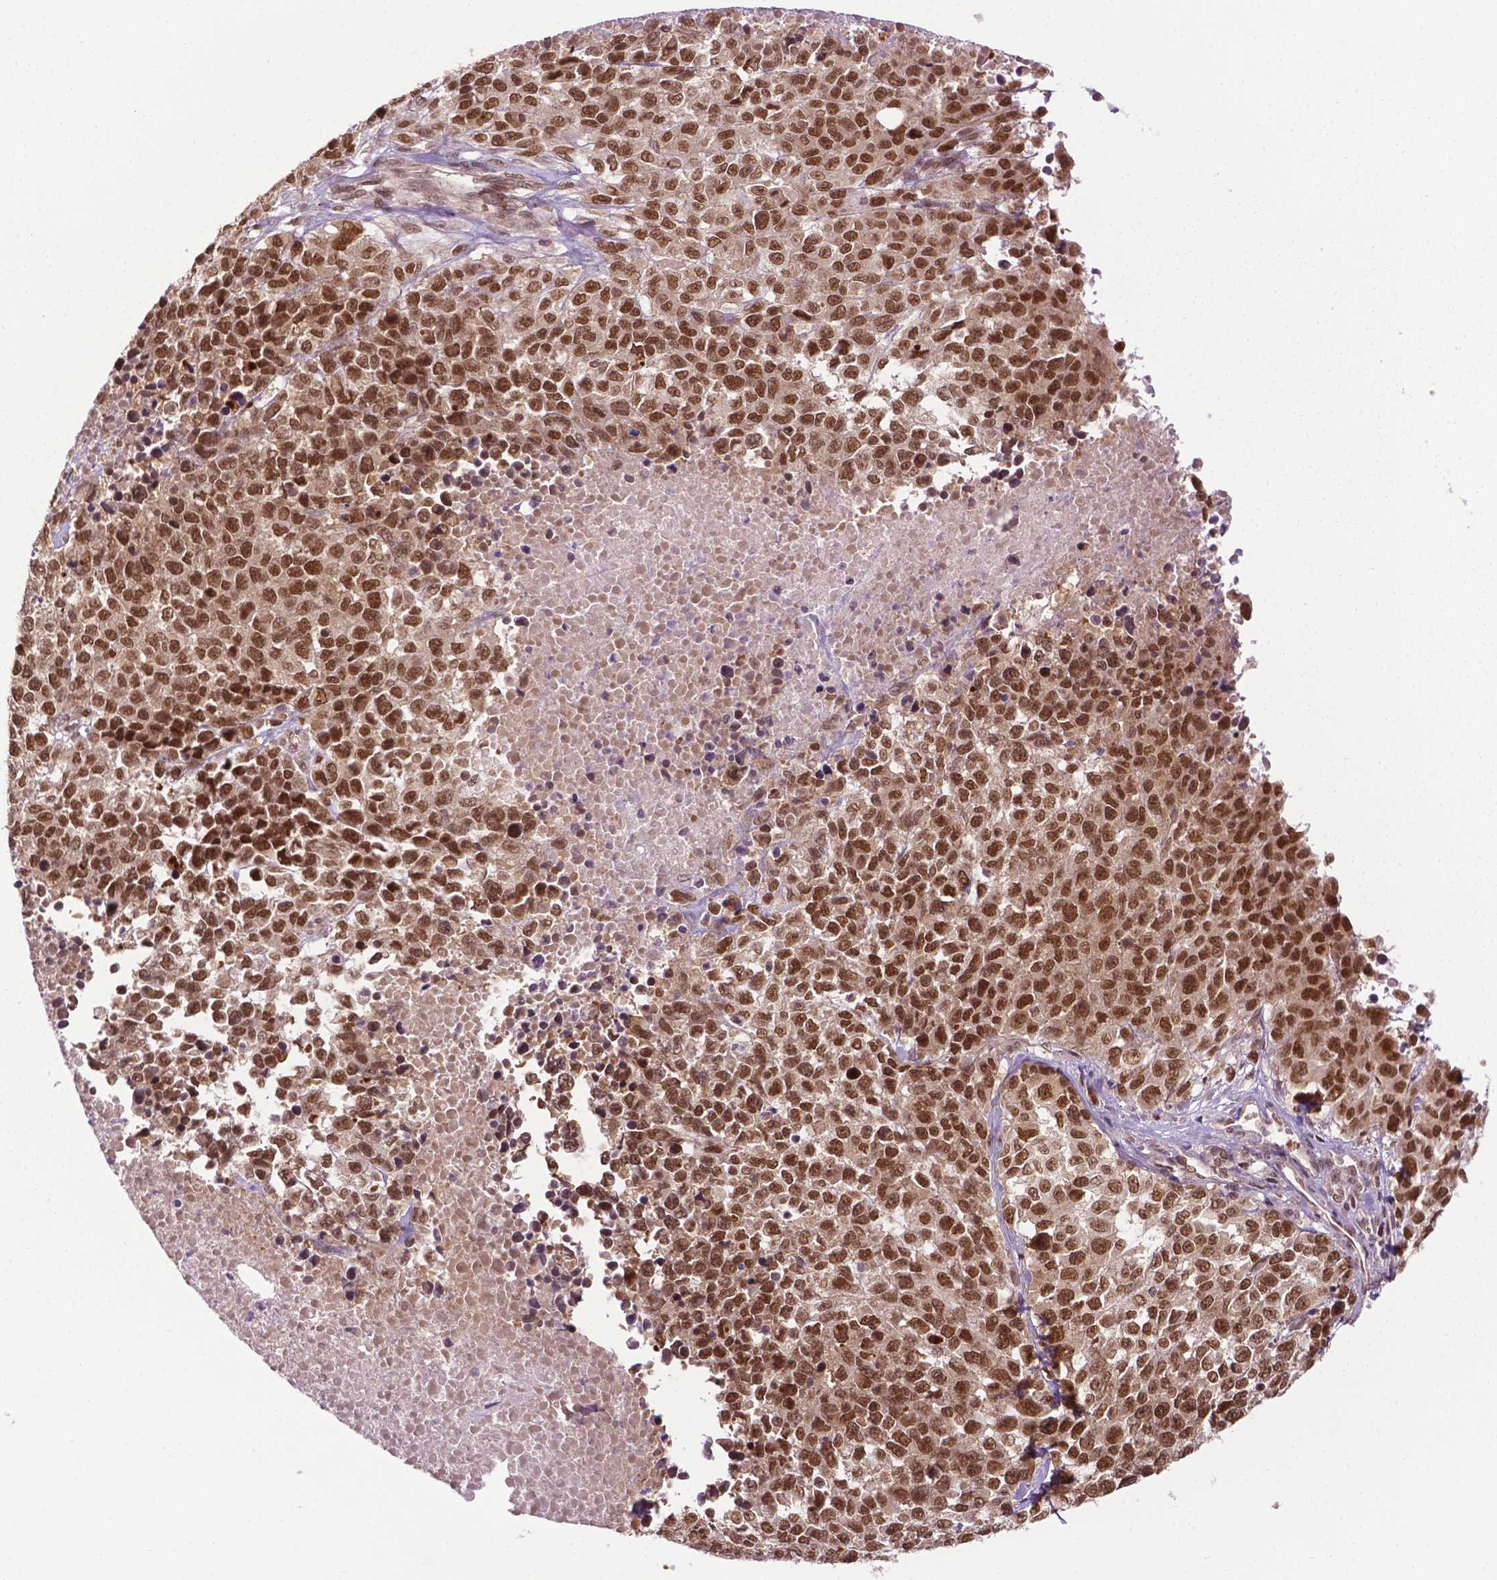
{"staining": {"intensity": "strong", "quantity": ">75%", "location": "nuclear"}, "tissue": "melanoma", "cell_type": "Tumor cells", "image_type": "cancer", "snomed": [{"axis": "morphology", "description": "Malignant melanoma, Metastatic site"}, {"axis": "topography", "description": "Skin"}], "caption": "The immunohistochemical stain shows strong nuclear staining in tumor cells of melanoma tissue. (brown staining indicates protein expression, while blue staining denotes nuclei).", "gene": "UBQLN4", "patient": {"sex": "male", "age": 84}}